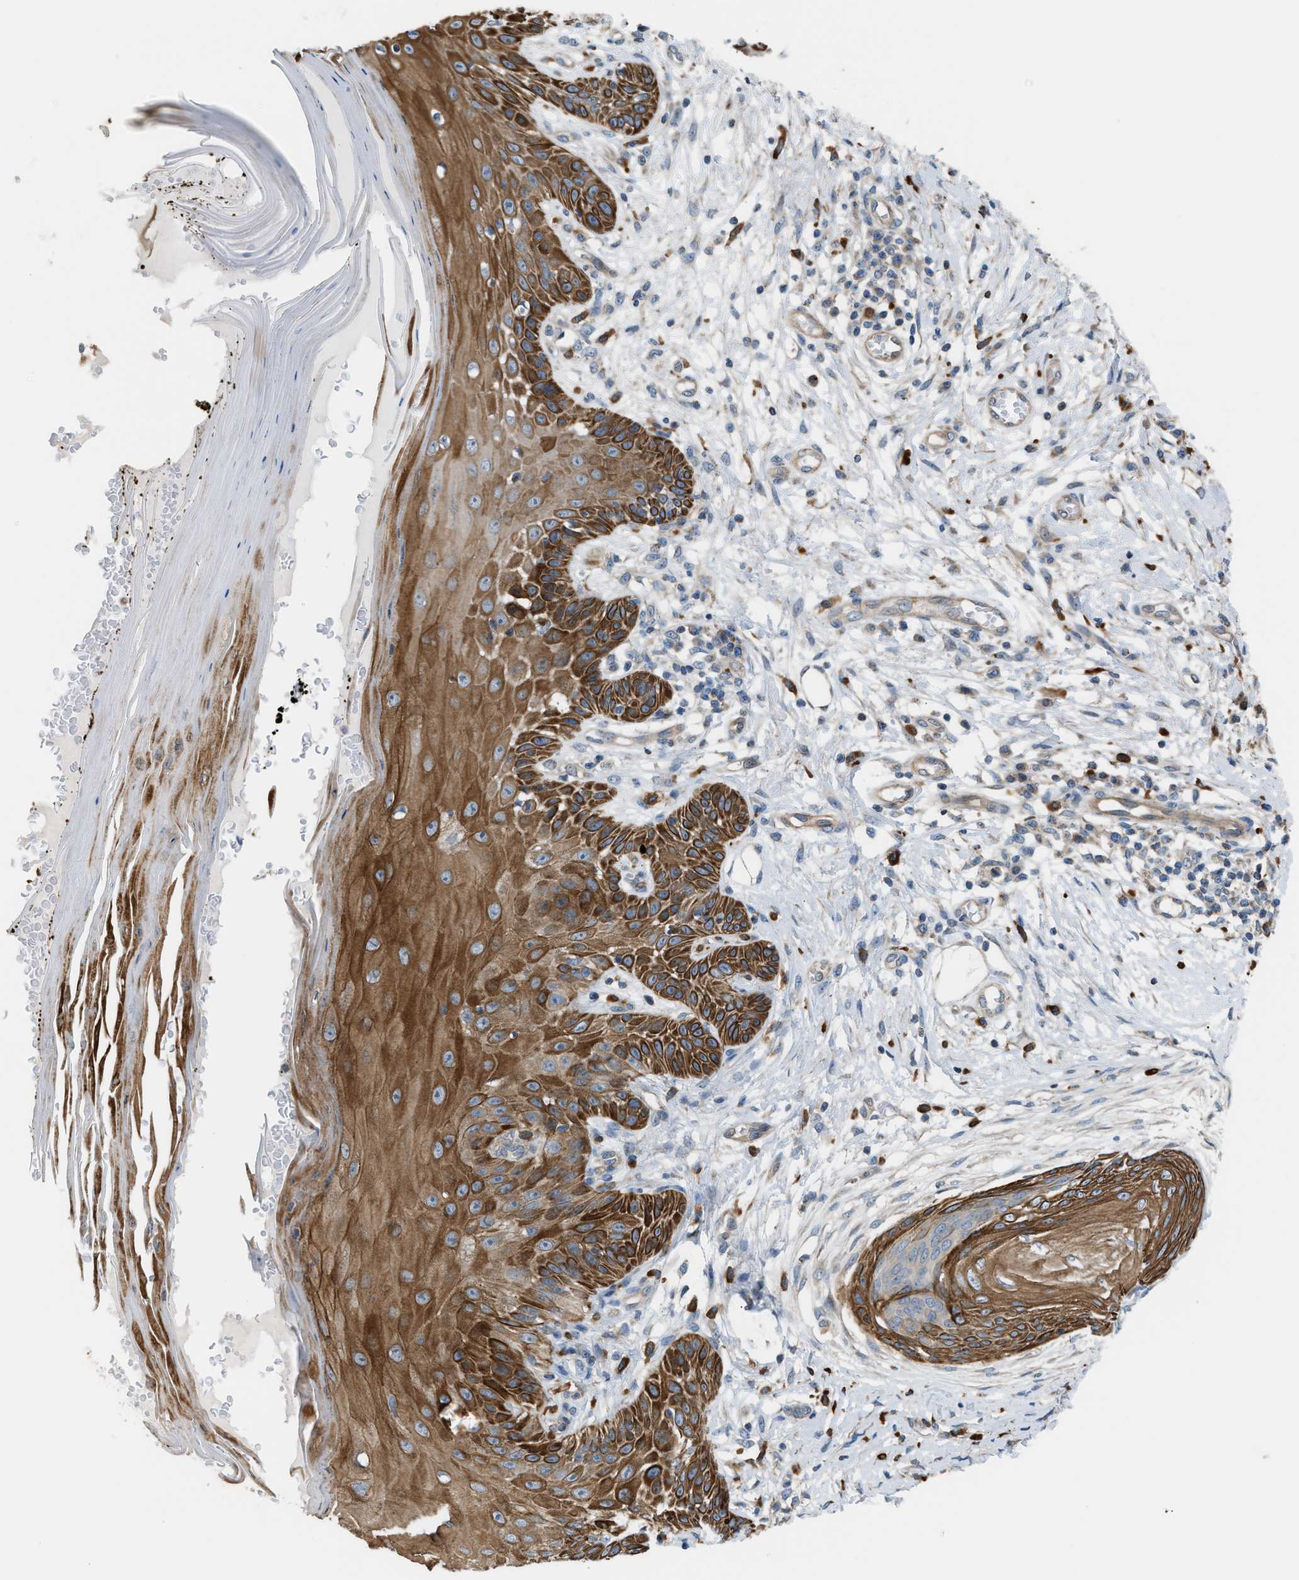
{"staining": {"intensity": "moderate", "quantity": ">75%", "location": "cytoplasmic/membranous"}, "tissue": "skin", "cell_type": "Fibroblasts", "image_type": "normal", "snomed": [{"axis": "morphology", "description": "Normal tissue, NOS"}, {"axis": "topography", "description": "Skin"}, {"axis": "topography", "description": "Peripheral nerve tissue"}], "caption": "High-magnification brightfield microscopy of unremarkable skin stained with DAB (brown) and counterstained with hematoxylin (blue). fibroblasts exhibit moderate cytoplasmic/membranous positivity is seen in about>75% of cells.", "gene": "PDCL", "patient": {"sex": "male", "age": 24}}